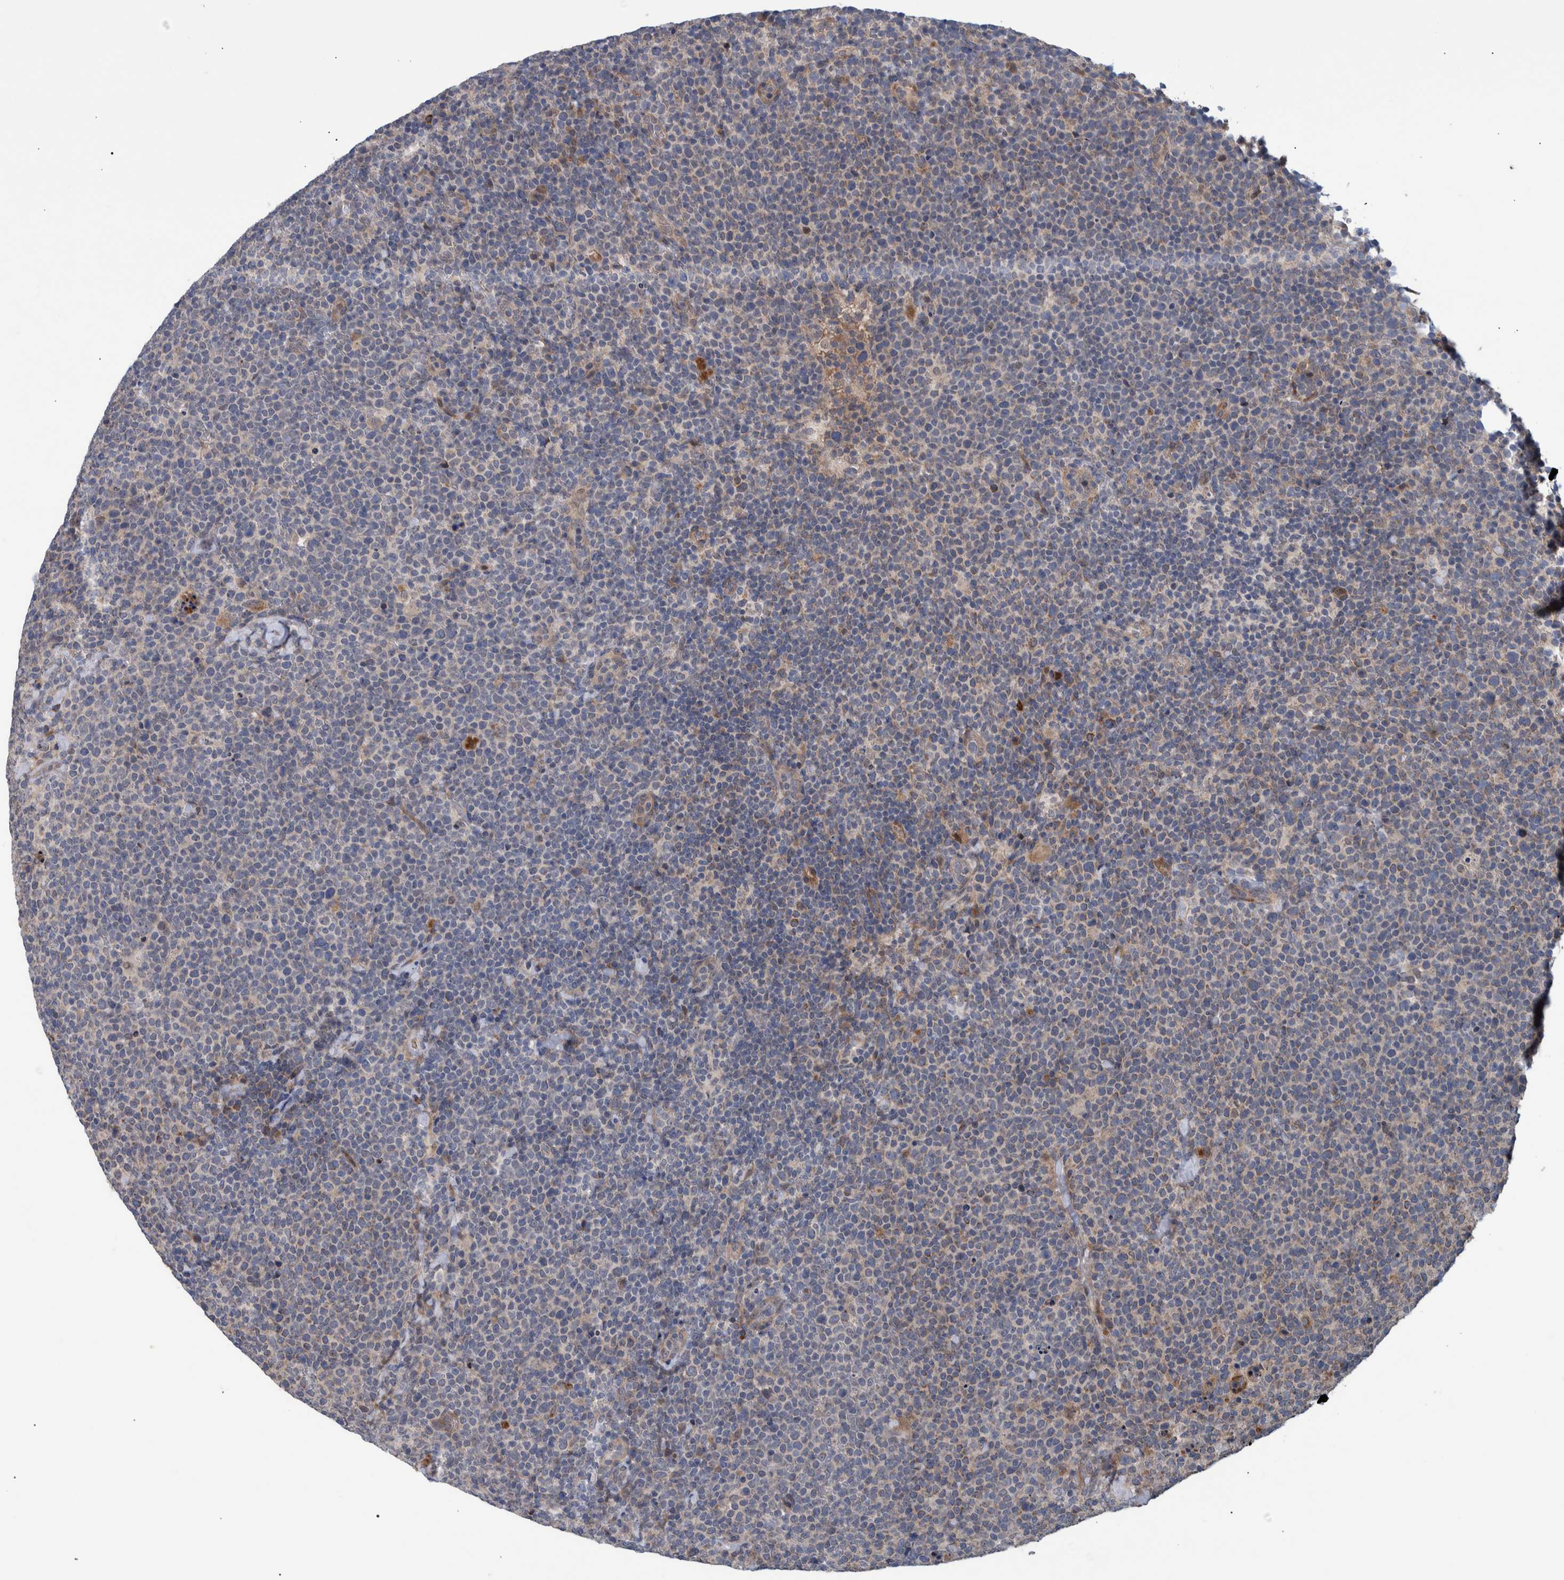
{"staining": {"intensity": "weak", "quantity": "<25%", "location": "cytoplasmic/membranous"}, "tissue": "lymphoma", "cell_type": "Tumor cells", "image_type": "cancer", "snomed": [{"axis": "morphology", "description": "Malignant lymphoma, non-Hodgkin's type, High grade"}, {"axis": "topography", "description": "Lymph node"}], "caption": "This is a image of immunohistochemistry (IHC) staining of malignant lymphoma, non-Hodgkin's type (high-grade), which shows no staining in tumor cells.", "gene": "B3GNTL1", "patient": {"sex": "male", "age": 61}}